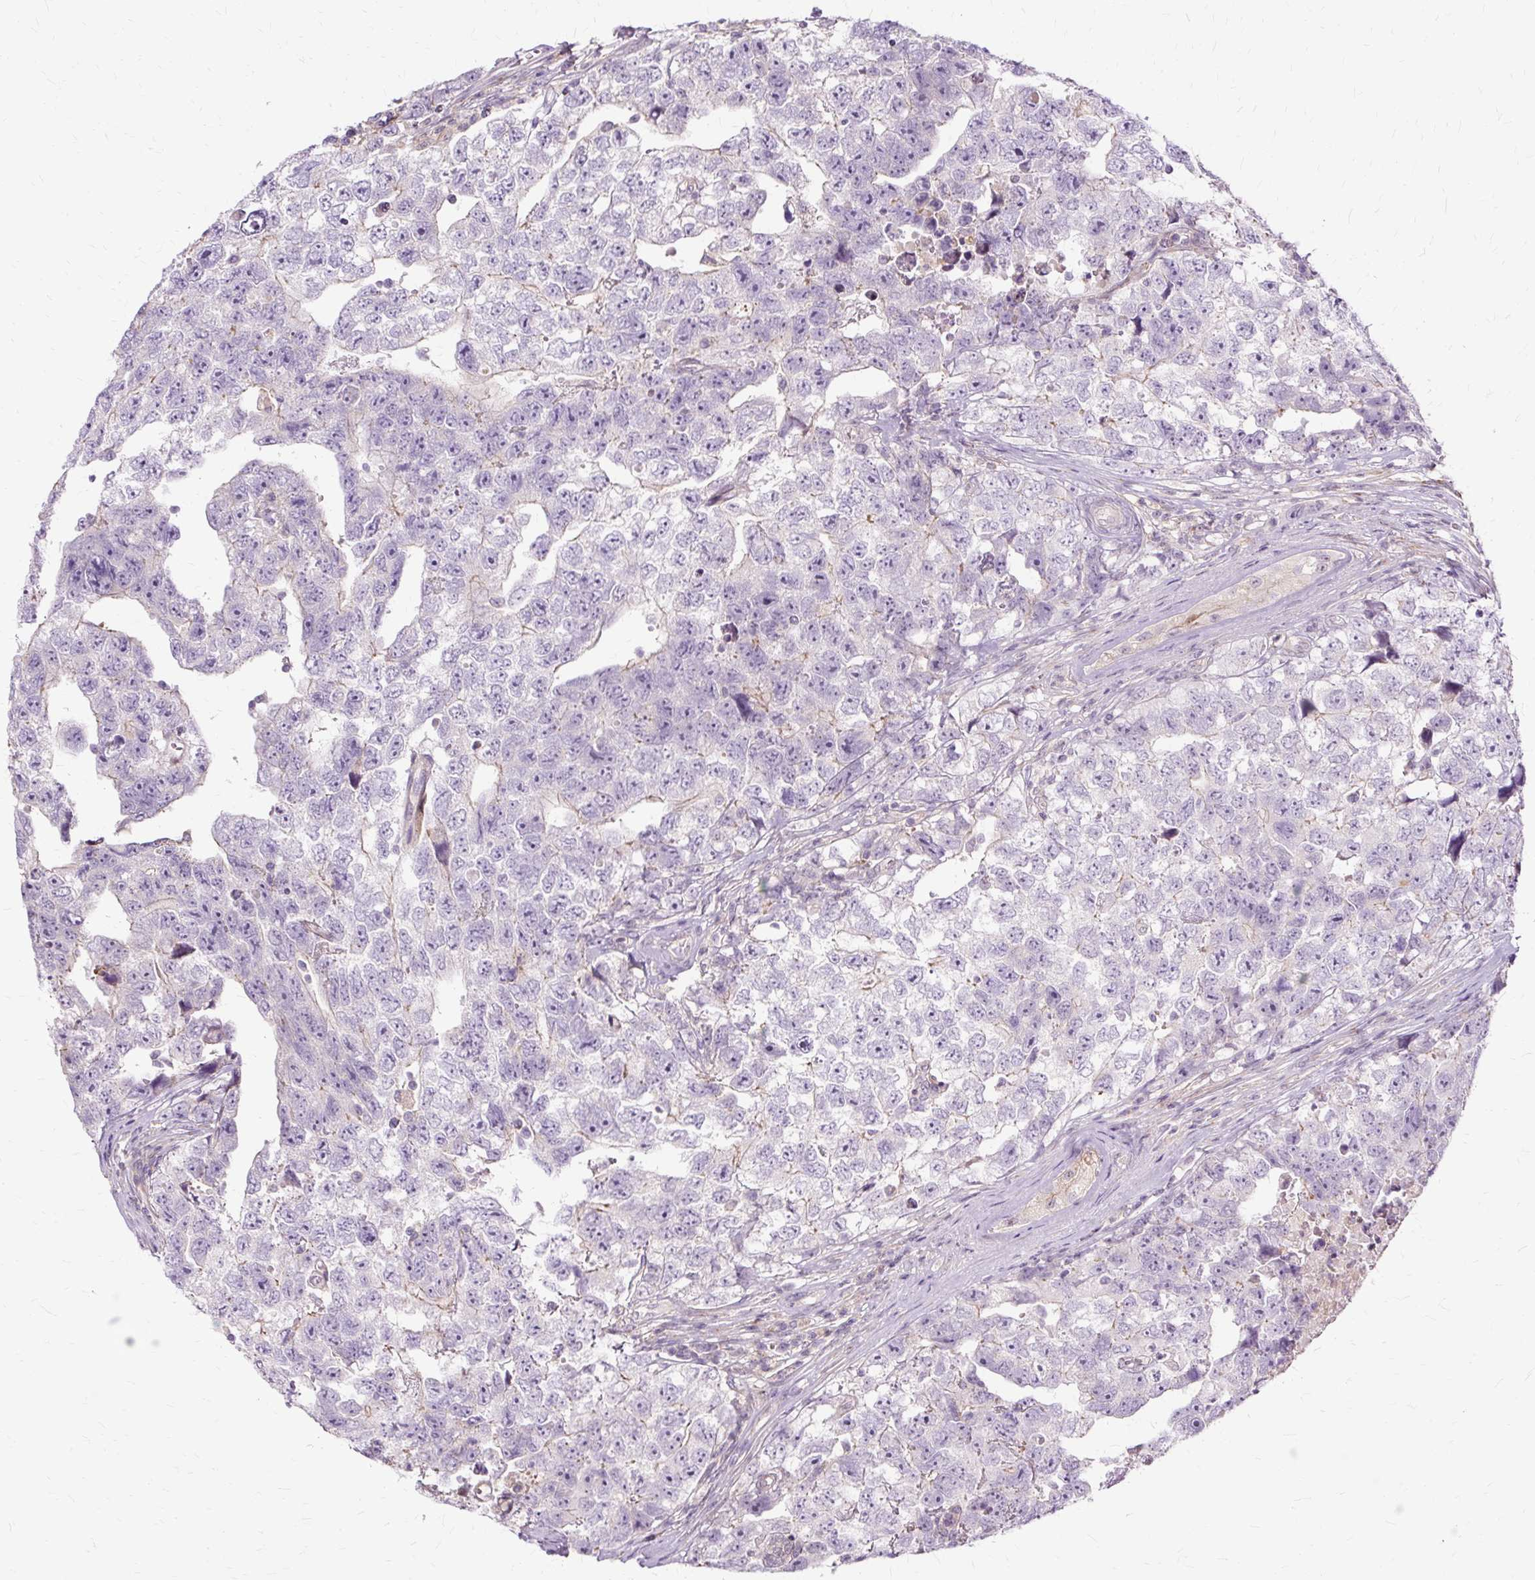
{"staining": {"intensity": "negative", "quantity": "none", "location": "none"}, "tissue": "testis cancer", "cell_type": "Tumor cells", "image_type": "cancer", "snomed": [{"axis": "morphology", "description": "Carcinoma, Embryonal, NOS"}, {"axis": "topography", "description": "Testis"}], "caption": "Micrograph shows no protein expression in tumor cells of embryonal carcinoma (testis) tissue.", "gene": "TSPAN8", "patient": {"sex": "male", "age": 22}}